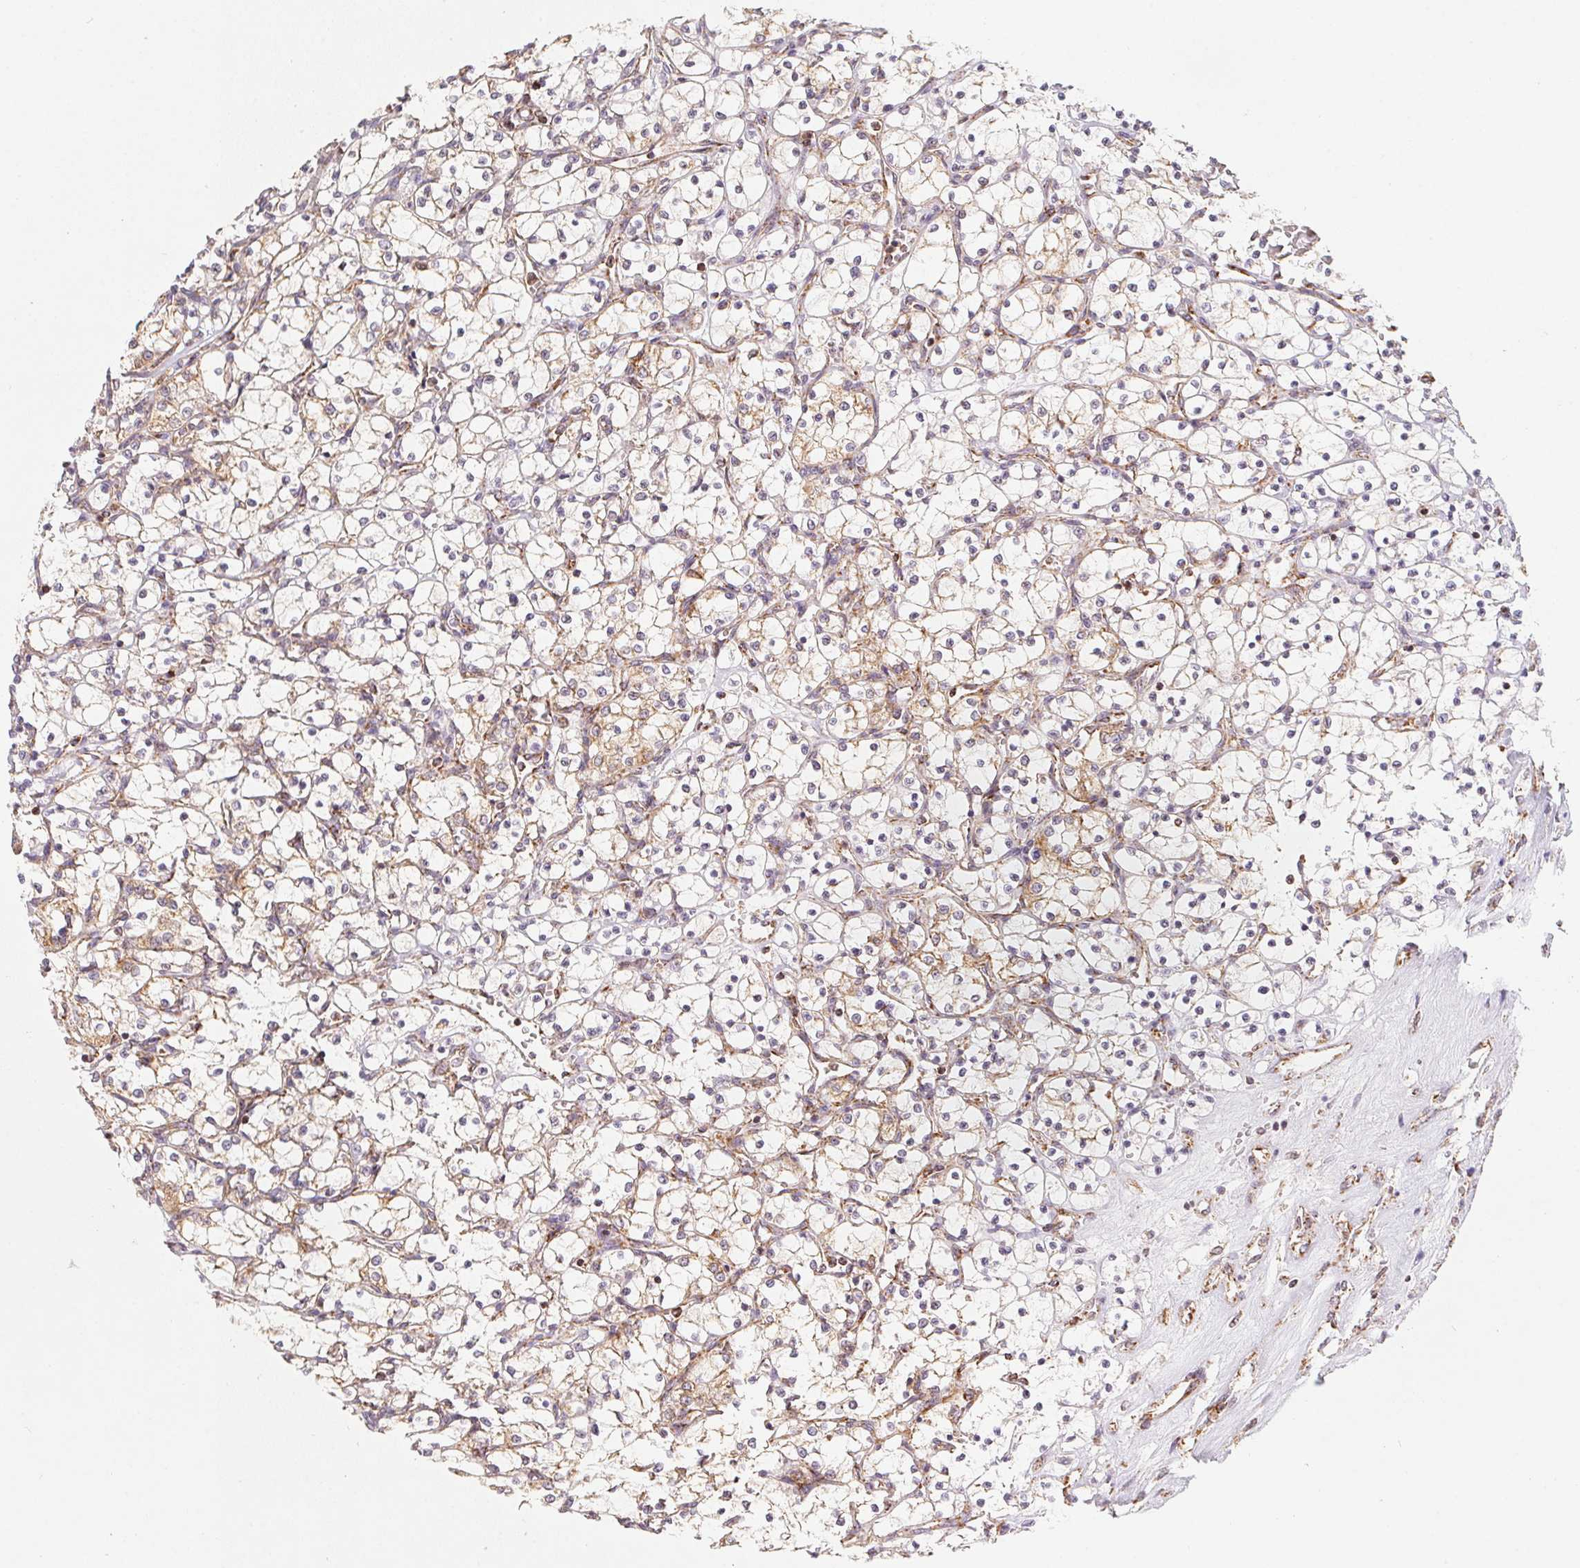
{"staining": {"intensity": "weak", "quantity": "25%-75%", "location": "cytoplasmic/membranous"}, "tissue": "renal cancer", "cell_type": "Tumor cells", "image_type": "cancer", "snomed": [{"axis": "morphology", "description": "Adenocarcinoma, NOS"}, {"axis": "topography", "description": "Kidney"}], "caption": "Immunohistochemical staining of human renal adenocarcinoma displays low levels of weak cytoplasmic/membranous protein positivity in about 25%-75% of tumor cells. (Brightfield microscopy of DAB IHC at high magnification).", "gene": "NDUFS6", "patient": {"sex": "female", "age": 69}}